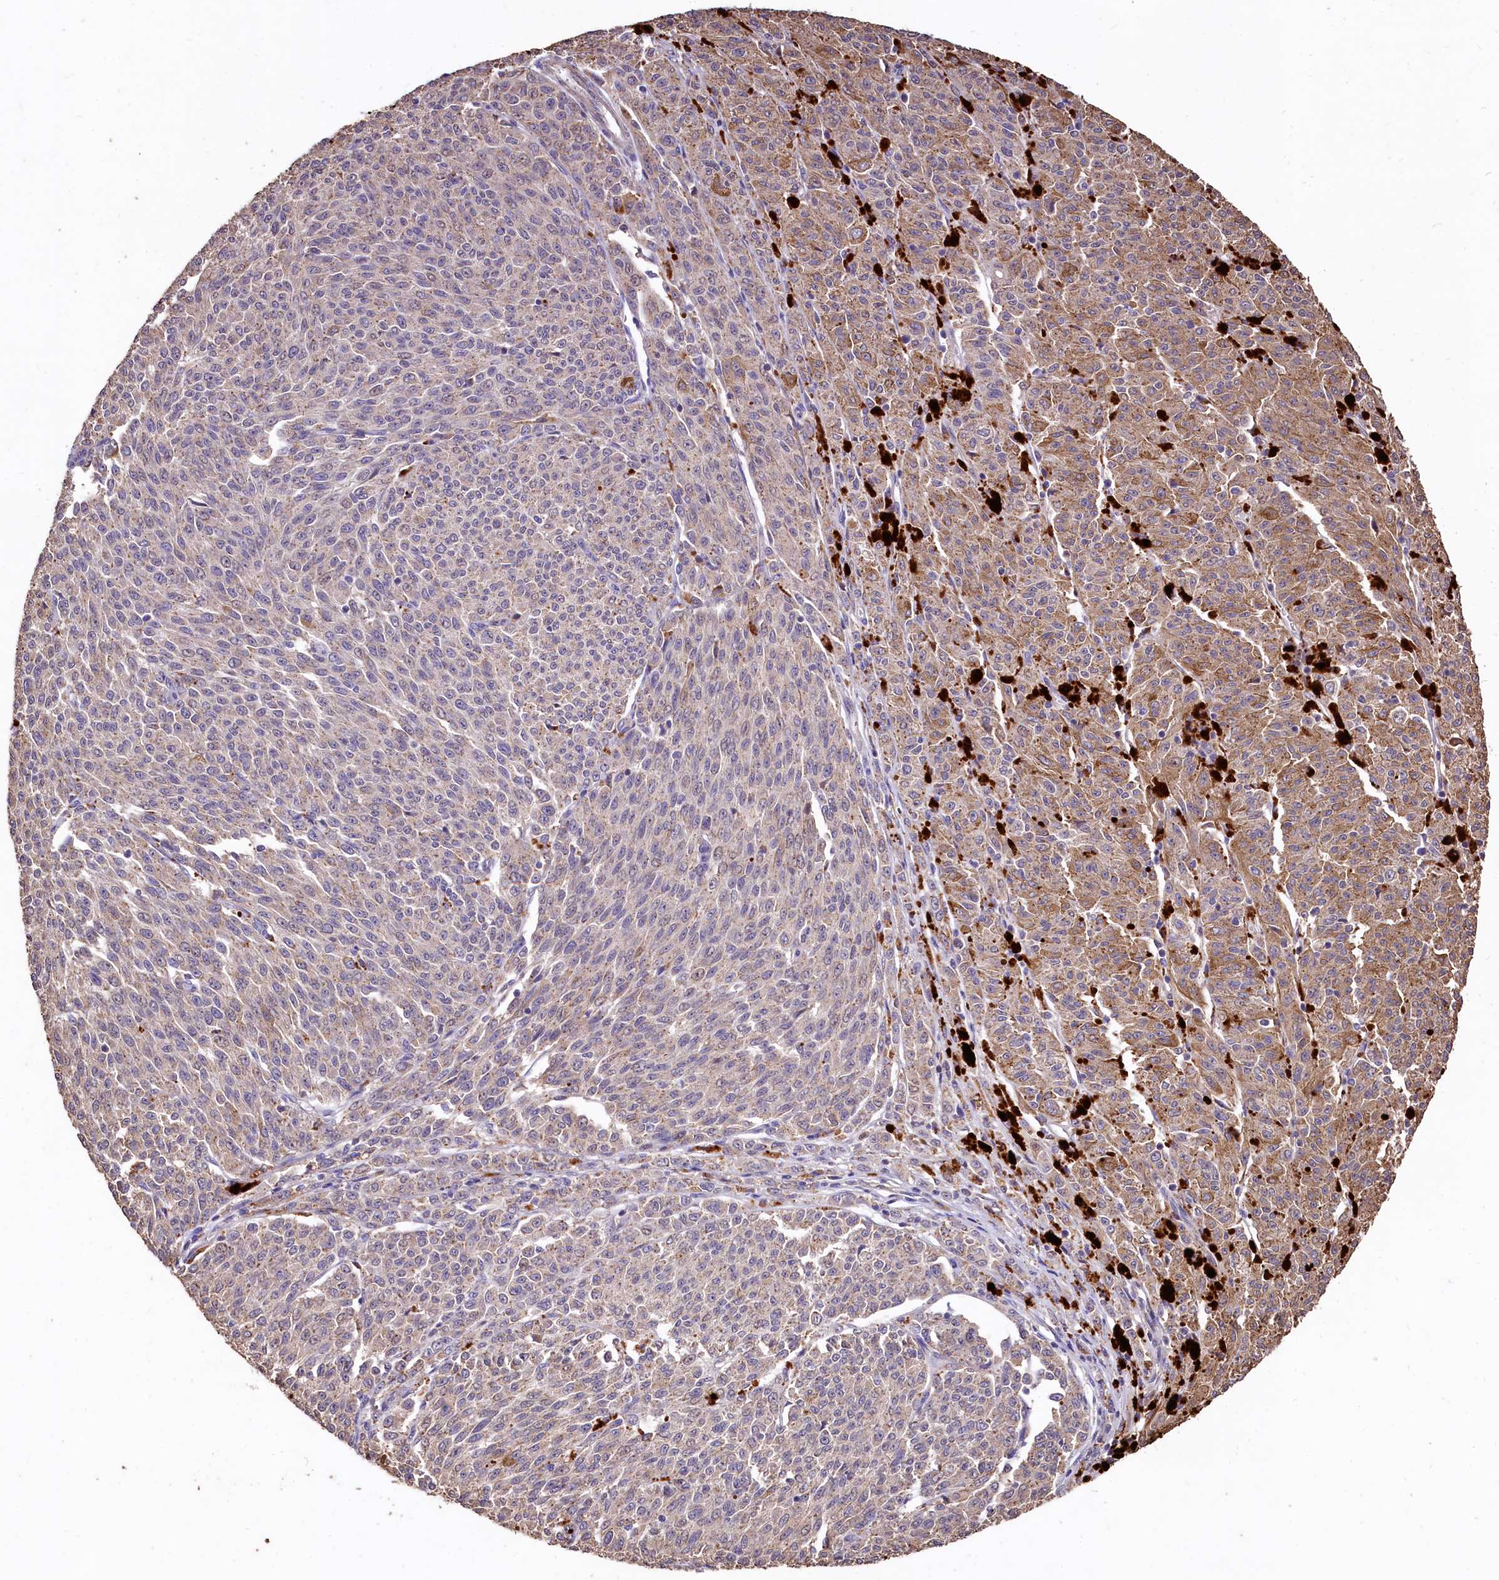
{"staining": {"intensity": "weak", "quantity": "25%-75%", "location": "cytoplasmic/membranous"}, "tissue": "melanoma", "cell_type": "Tumor cells", "image_type": "cancer", "snomed": [{"axis": "morphology", "description": "Malignant melanoma, NOS"}, {"axis": "topography", "description": "Skin"}], "caption": "A low amount of weak cytoplasmic/membranous positivity is appreciated in about 25%-75% of tumor cells in melanoma tissue.", "gene": "LSM4", "patient": {"sex": "female", "age": 52}}